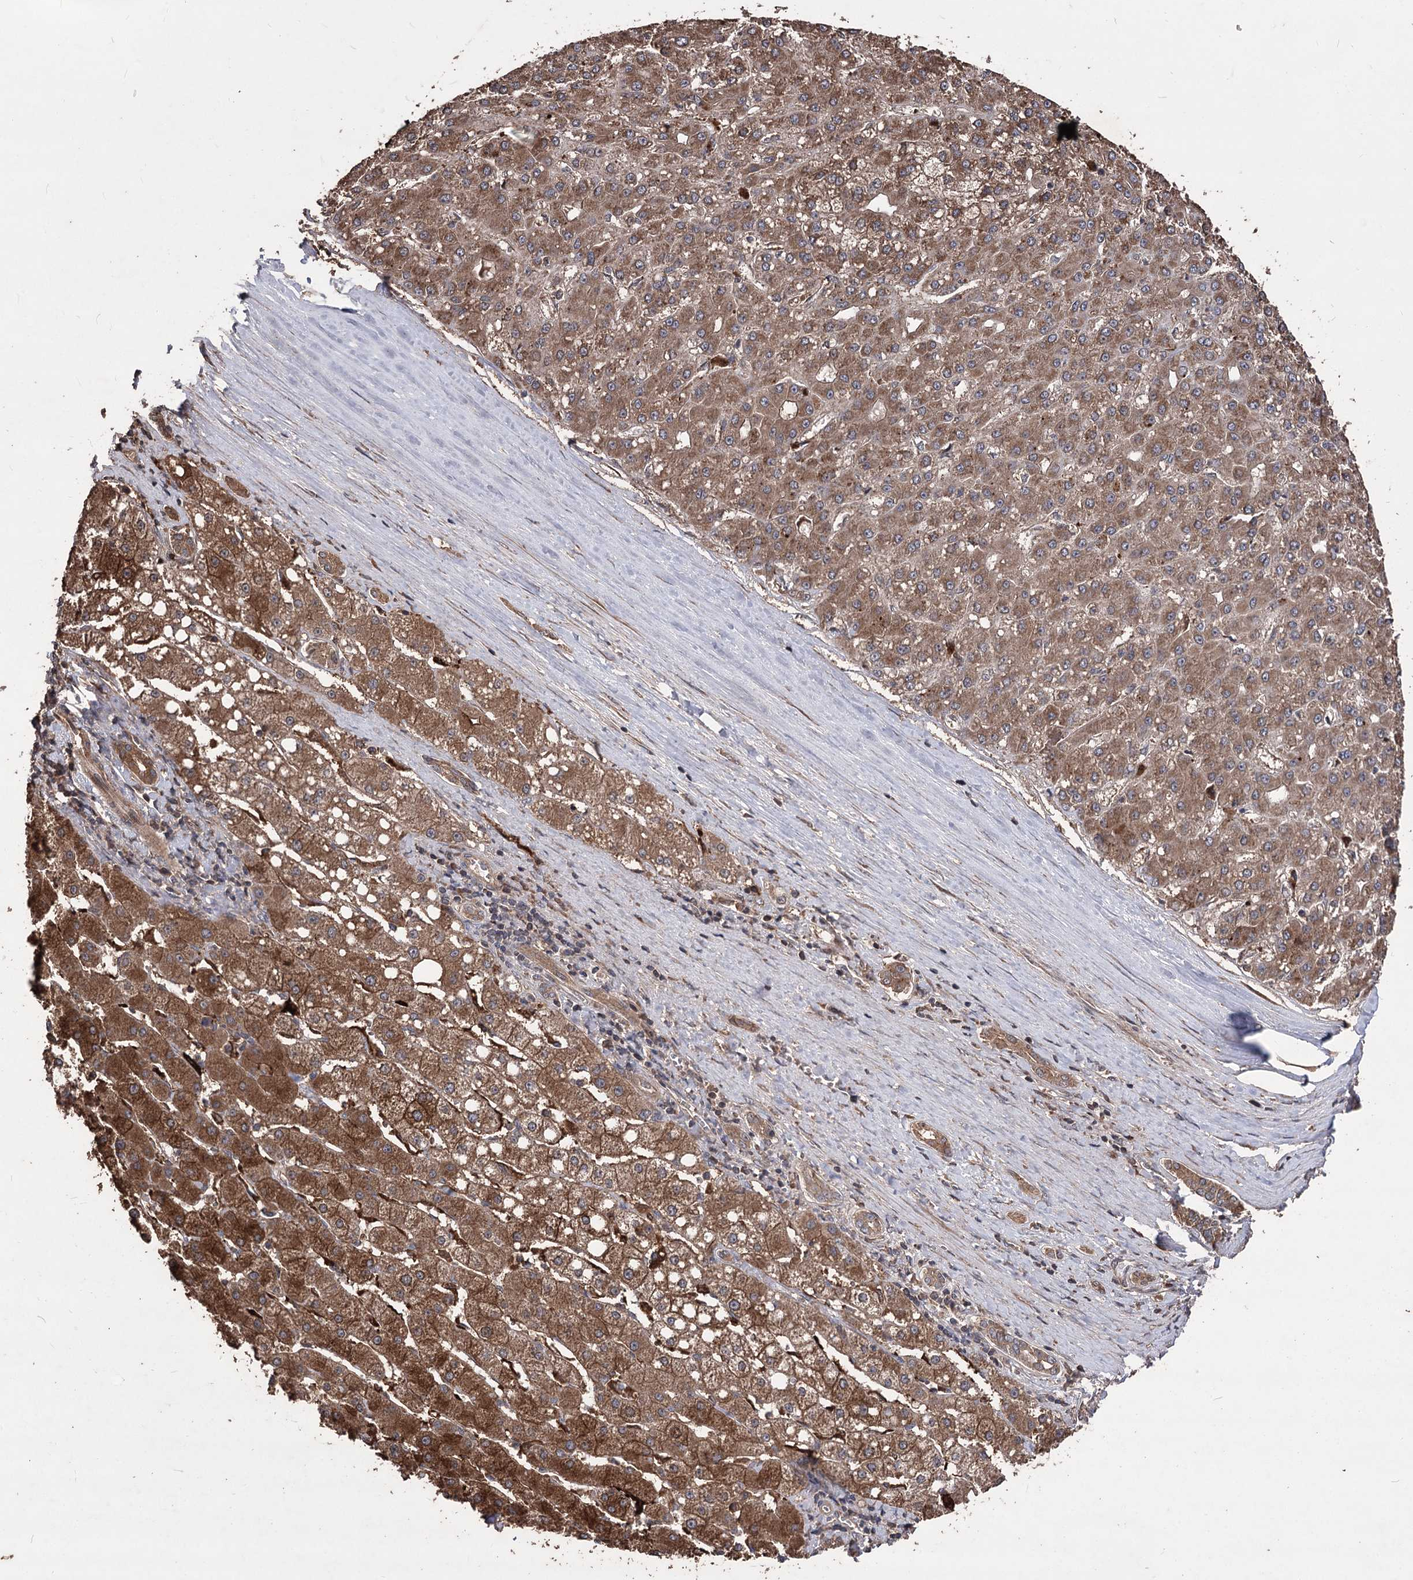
{"staining": {"intensity": "moderate", "quantity": ">75%", "location": "cytoplasmic/membranous"}, "tissue": "liver cancer", "cell_type": "Tumor cells", "image_type": "cancer", "snomed": [{"axis": "morphology", "description": "Carcinoma, Hepatocellular, NOS"}, {"axis": "topography", "description": "Liver"}], "caption": "Immunohistochemistry of liver cancer demonstrates medium levels of moderate cytoplasmic/membranous expression in approximately >75% of tumor cells.", "gene": "RASSF3", "patient": {"sex": "male", "age": 67}}